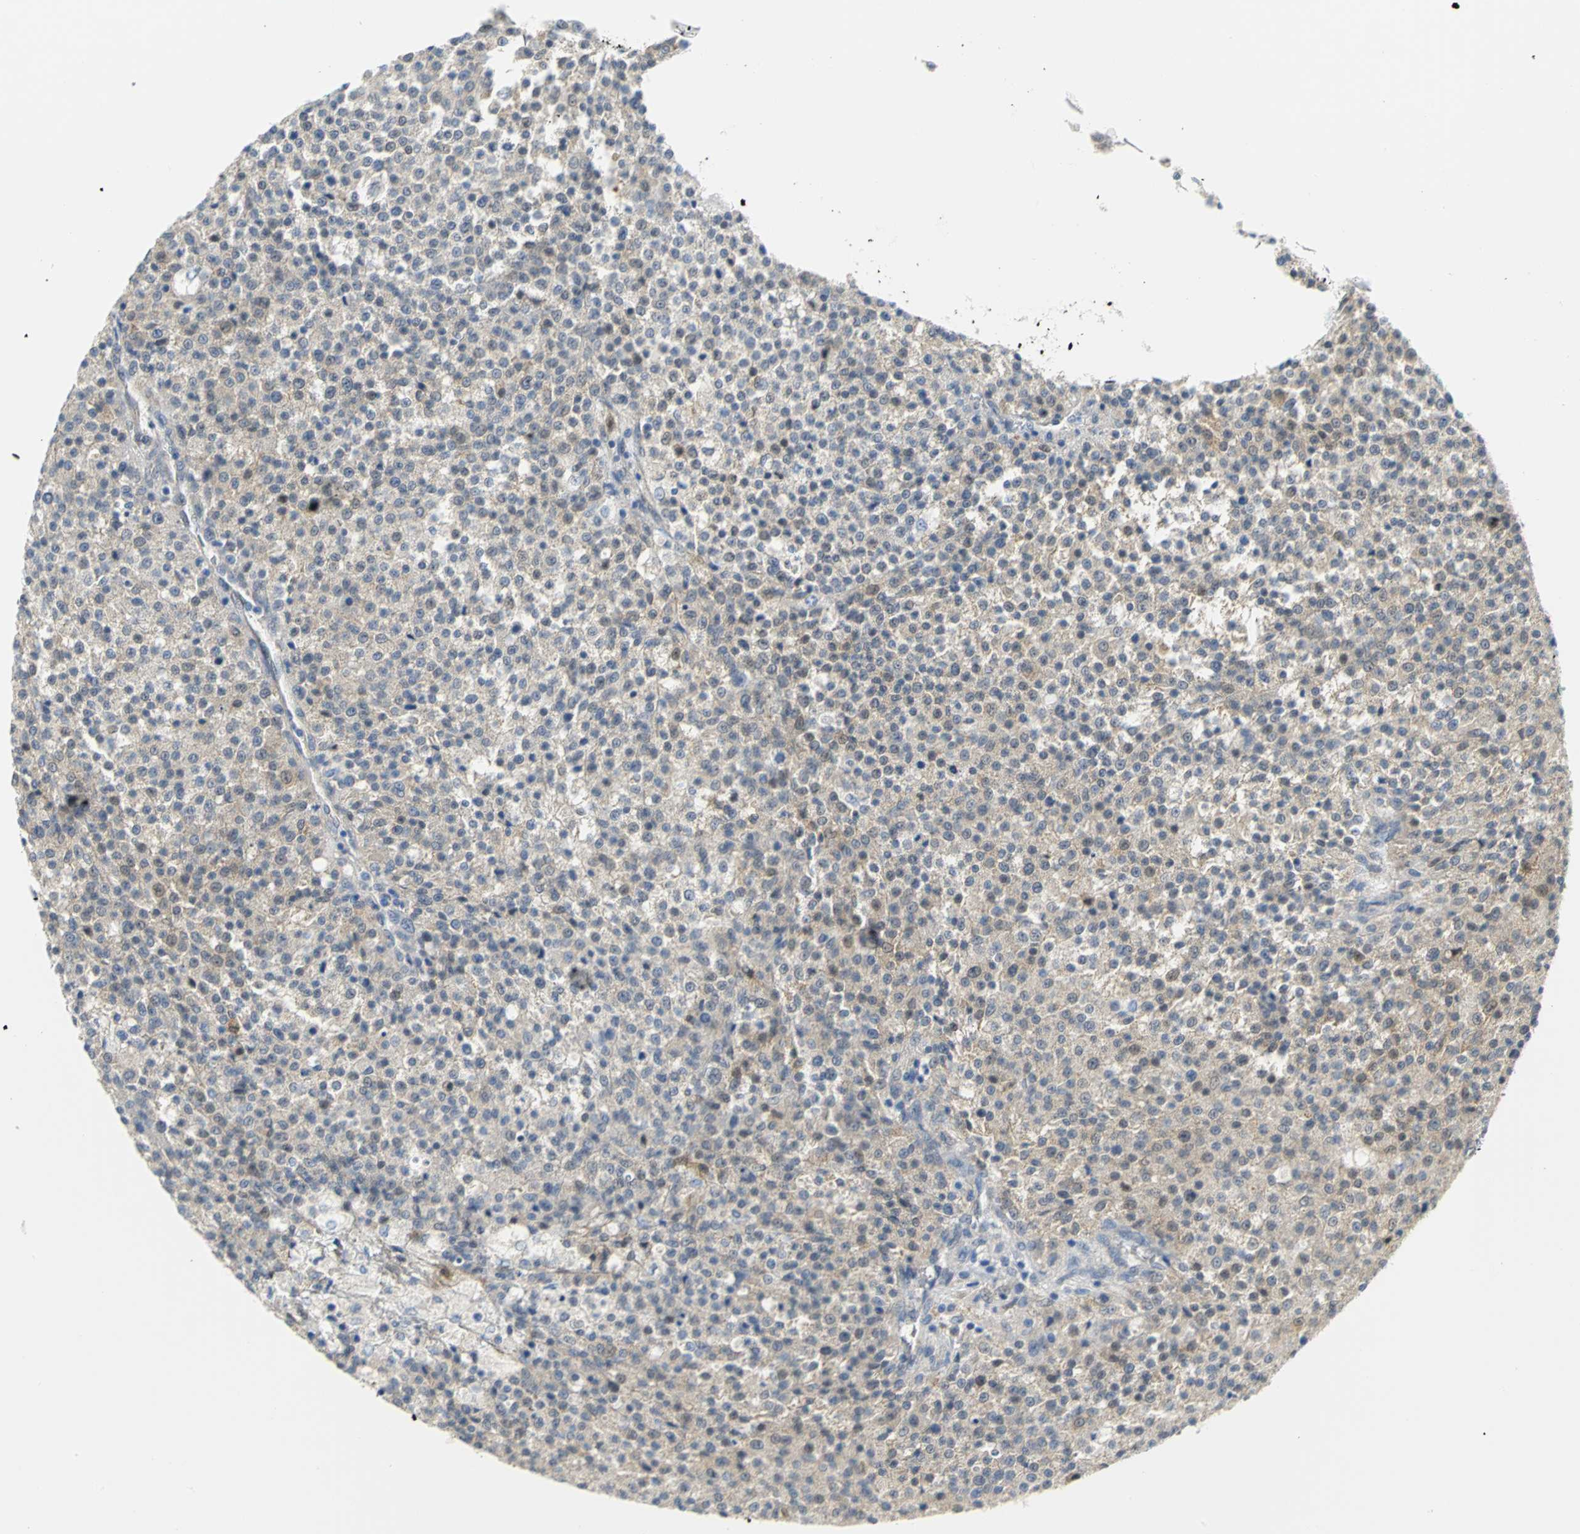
{"staining": {"intensity": "weak", "quantity": "<25%", "location": "cytoplasmic/membranous"}, "tissue": "testis cancer", "cell_type": "Tumor cells", "image_type": "cancer", "snomed": [{"axis": "morphology", "description": "Seminoma, NOS"}, {"axis": "topography", "description": "Testis"}], "caption": "Testis cancer stained for a protein using immunohistochemistry exhibits no expression tumor cells.", "gene": "PGM3", "patient": {"sex": "male", "age": 59}}